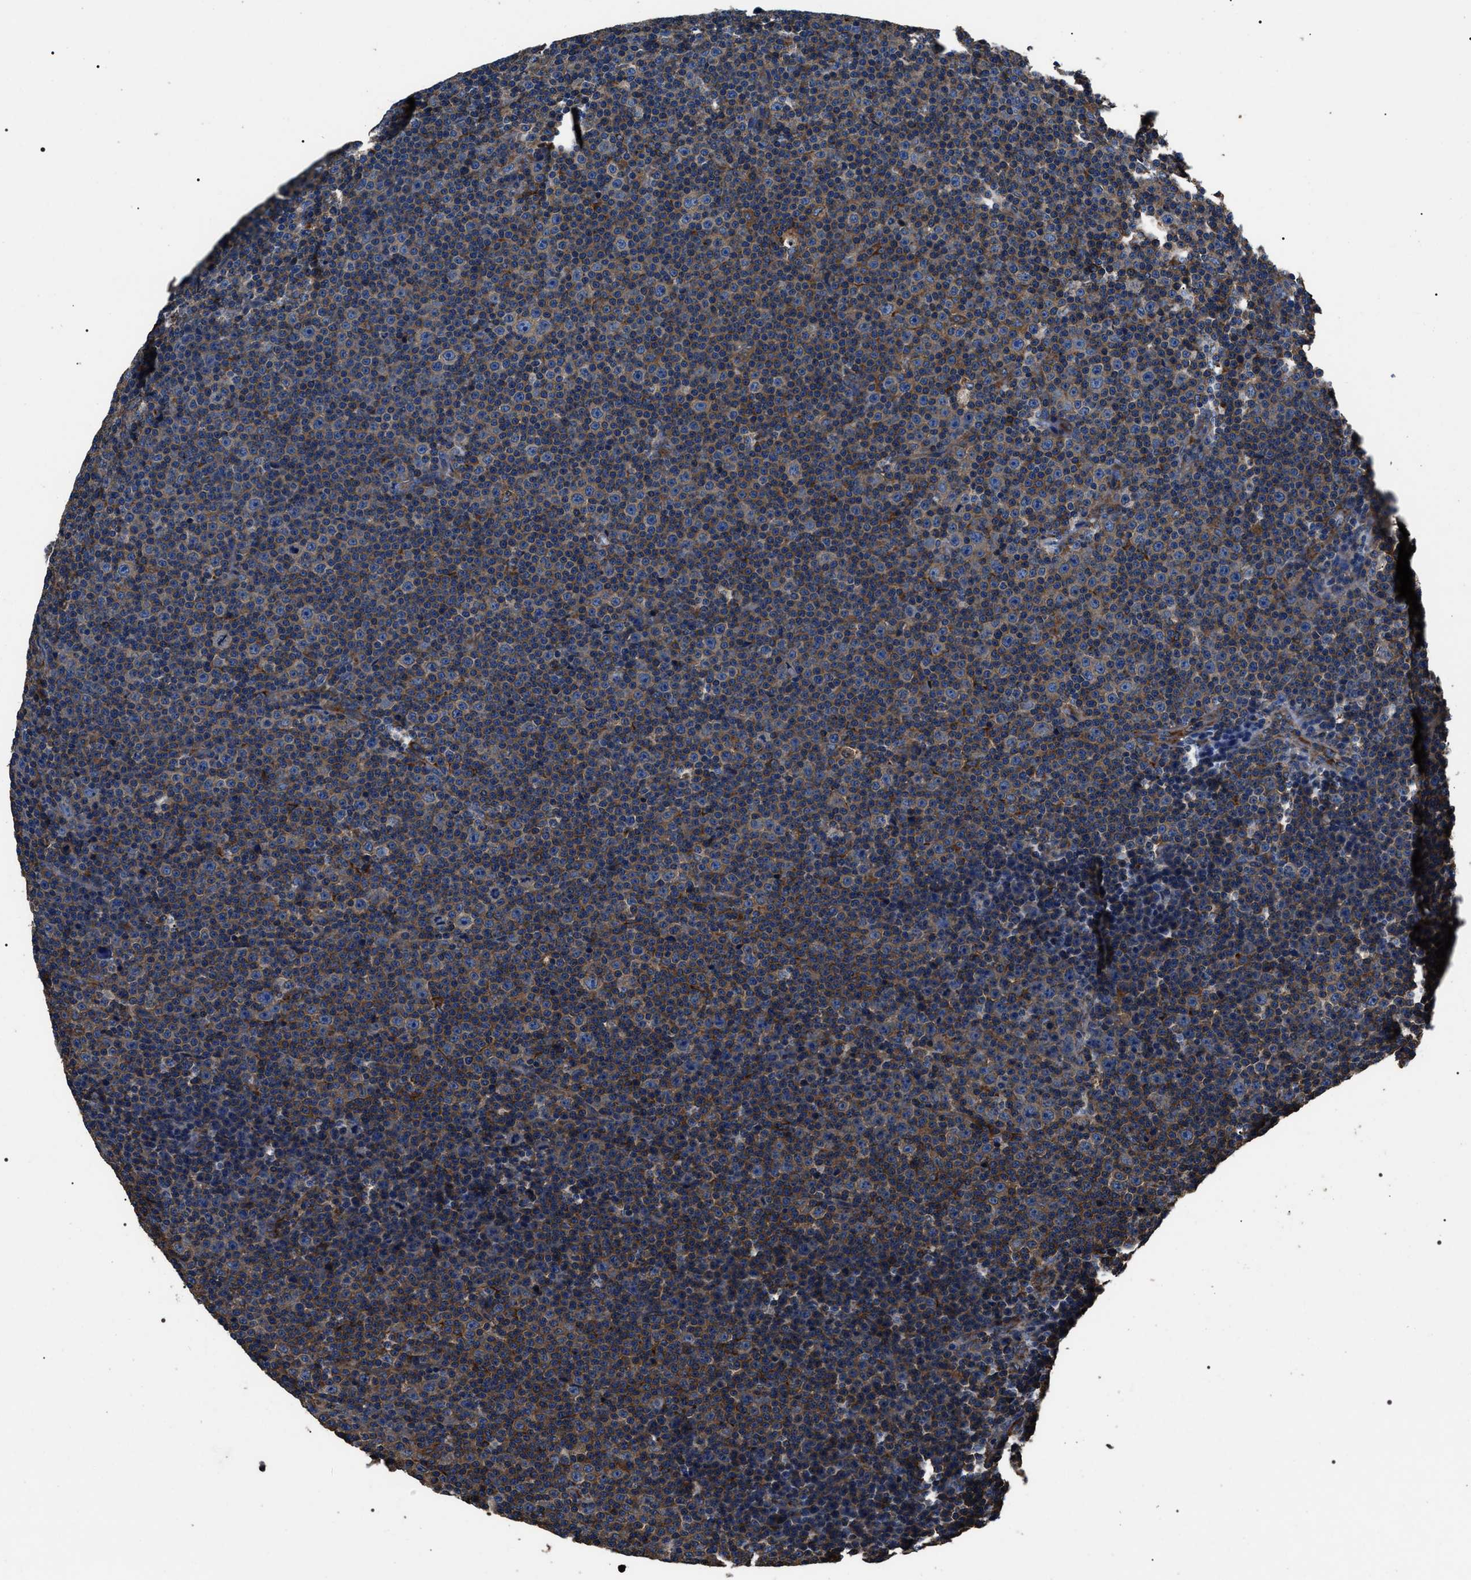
{"staining": {"intensity": "weak", "quantity": "<25%", "location": "cytoplasmic/membranous"}, "tissue": "lymphoma", "cell_type": "Tumor cells", "image_type": "cancer", "snomed": [{"axis": "morphology", "description": "Malignant lymphoma, non-Hodgkin's type, Low grade"}, {"axis": "topography", "description": "Lymph node"}], "caption": "Histopathology image shows no protein expression in tumor cells of low-grade malignant lymphoma, non-Hodgkin's type tissue.", "gene": "HSCB", "patient": {"sex": "female", "age": 67}}